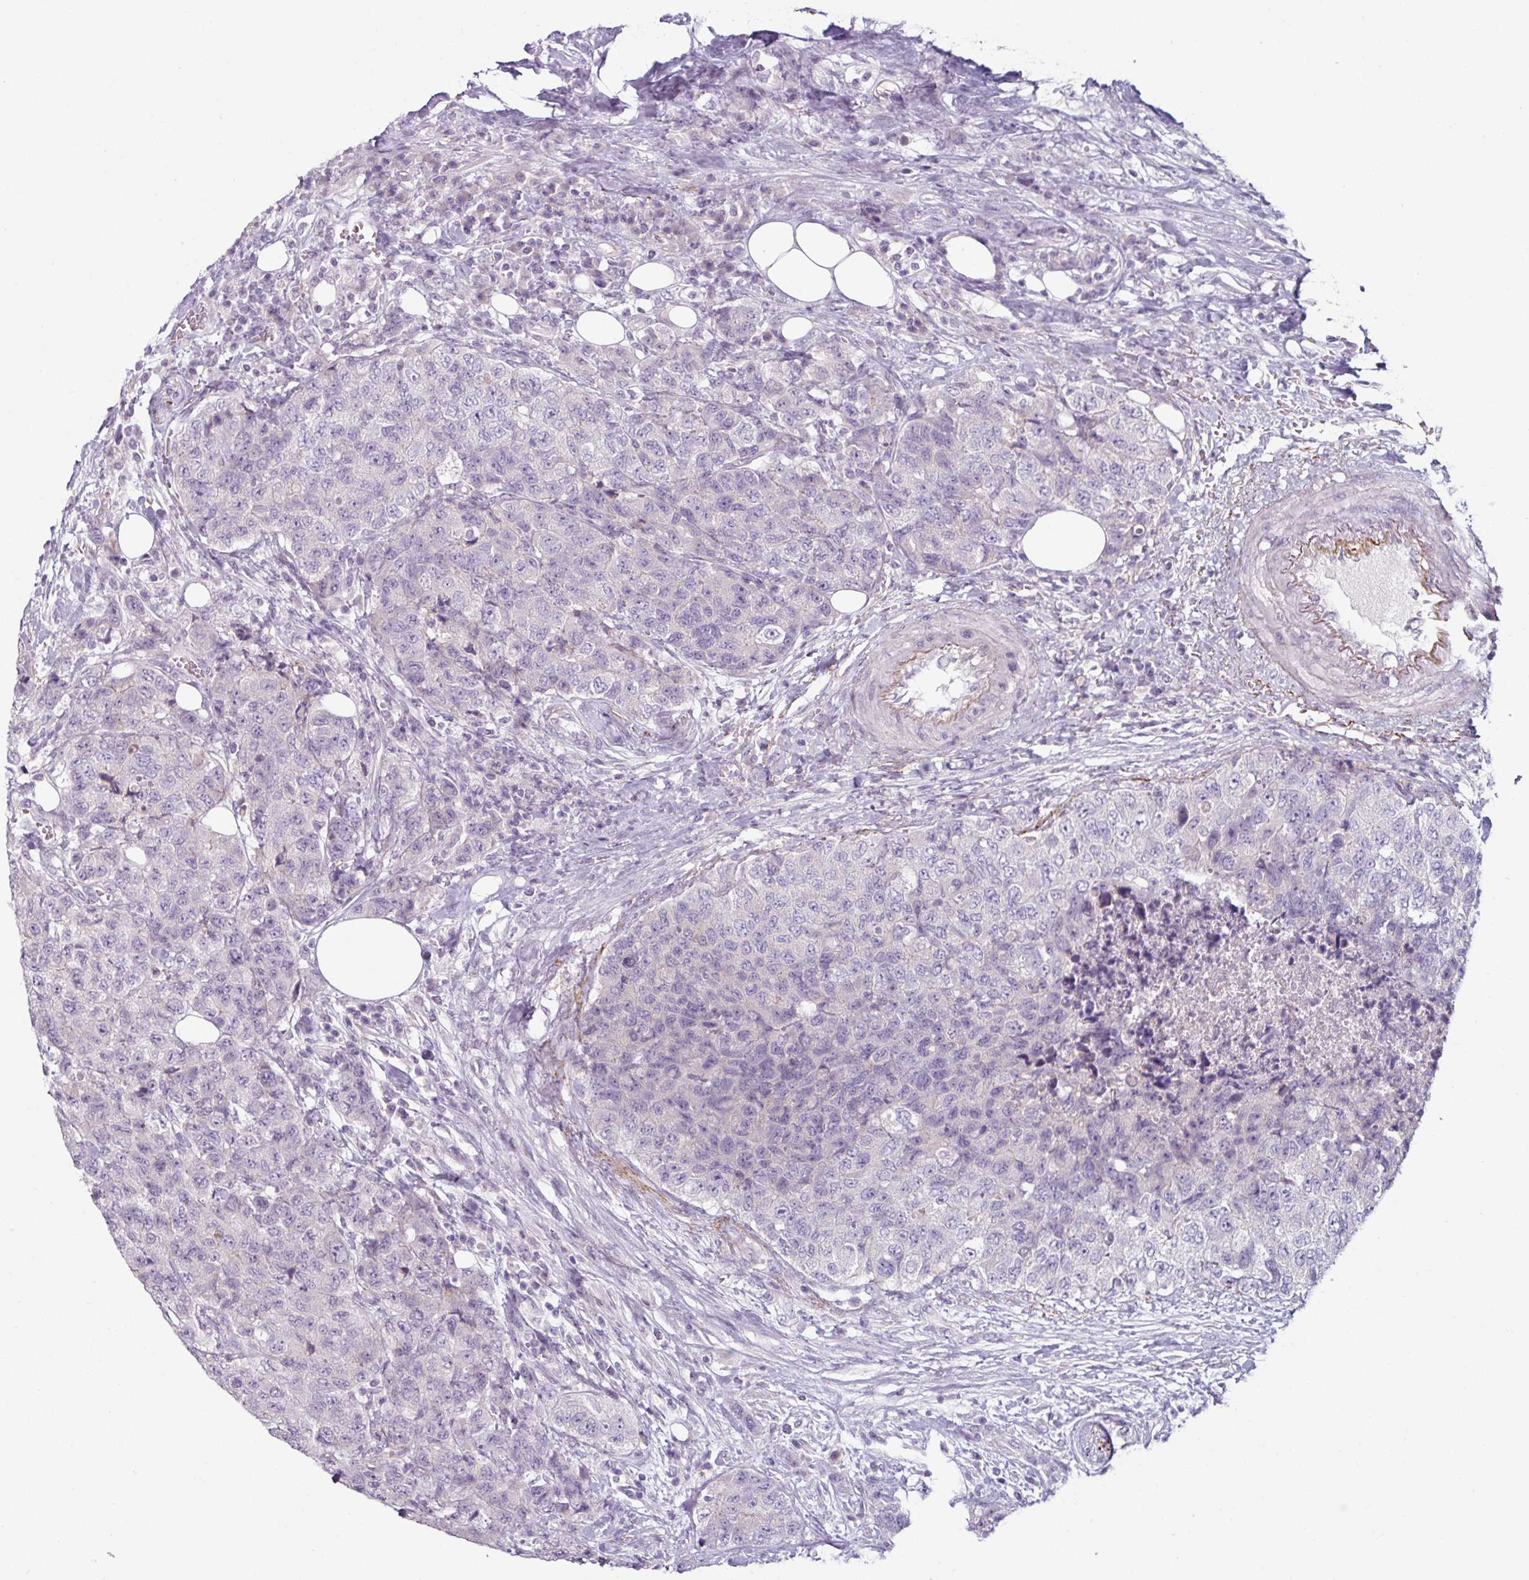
{"staining": {"intensity": "negative", "quantity": "none", "location": "none"}, "tissue": "urothelial cancer", "cell_type": "Tumor cells", "image_type": "cancer", "snomed": [{"axis": "morphology", "description": "Urothelial carcinoma, High grade"}, {"axis": "topography", "description": "Urinary bladder"}], "caption": "This is an immunohistochemistry (IHC) image of human urothelial cancer. There is no positivity in tumor cells.", "gene": "MTMR14", "patient": {"sex": "female", "age": 78}}